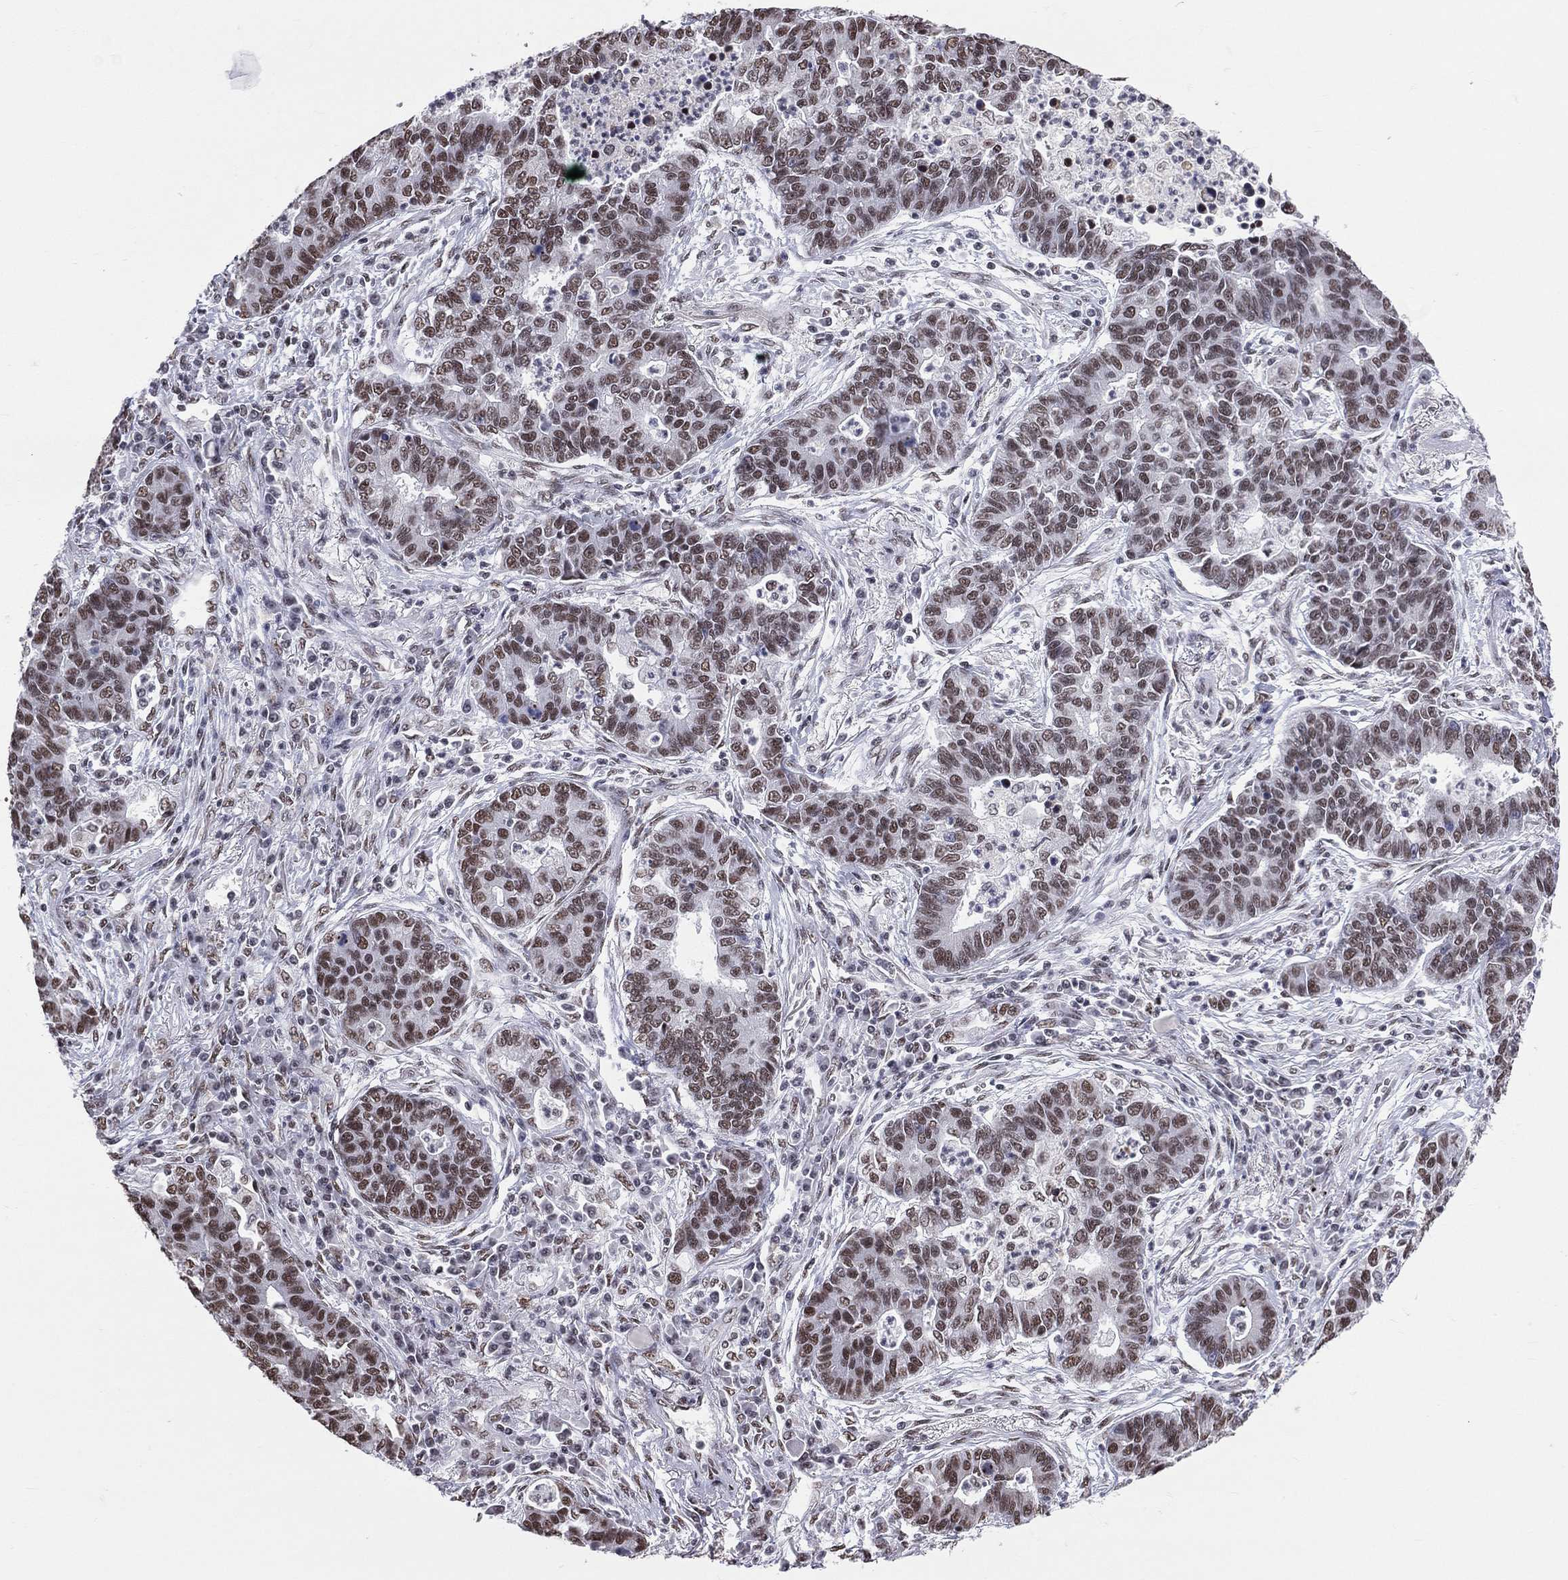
{"staining": {"intensity": "strong", "quantity": ">75%", "location": "nuclear"}, "tissue": "lung cancer", "cell_type": "Tumor cells", "image_type": "cancer", "snomed": [{"axis": "morphology", "description": "Adenocarcinoma, NOS"}, {"axis": "topography", "description": "Lung"}], "caption": "Tumor cells reveal high levels of strong nuclear staining in about >75% of cells in human lung adenocarcinoma. The protein of interest is stained brown, and the nuclei are stained in blue (DAB (3,3'-diaminobenzidine) IHC with brightfield microscopy, high magnification).", "gene": "ZNF7", "patient": {"sex": "female", "age": 57}}